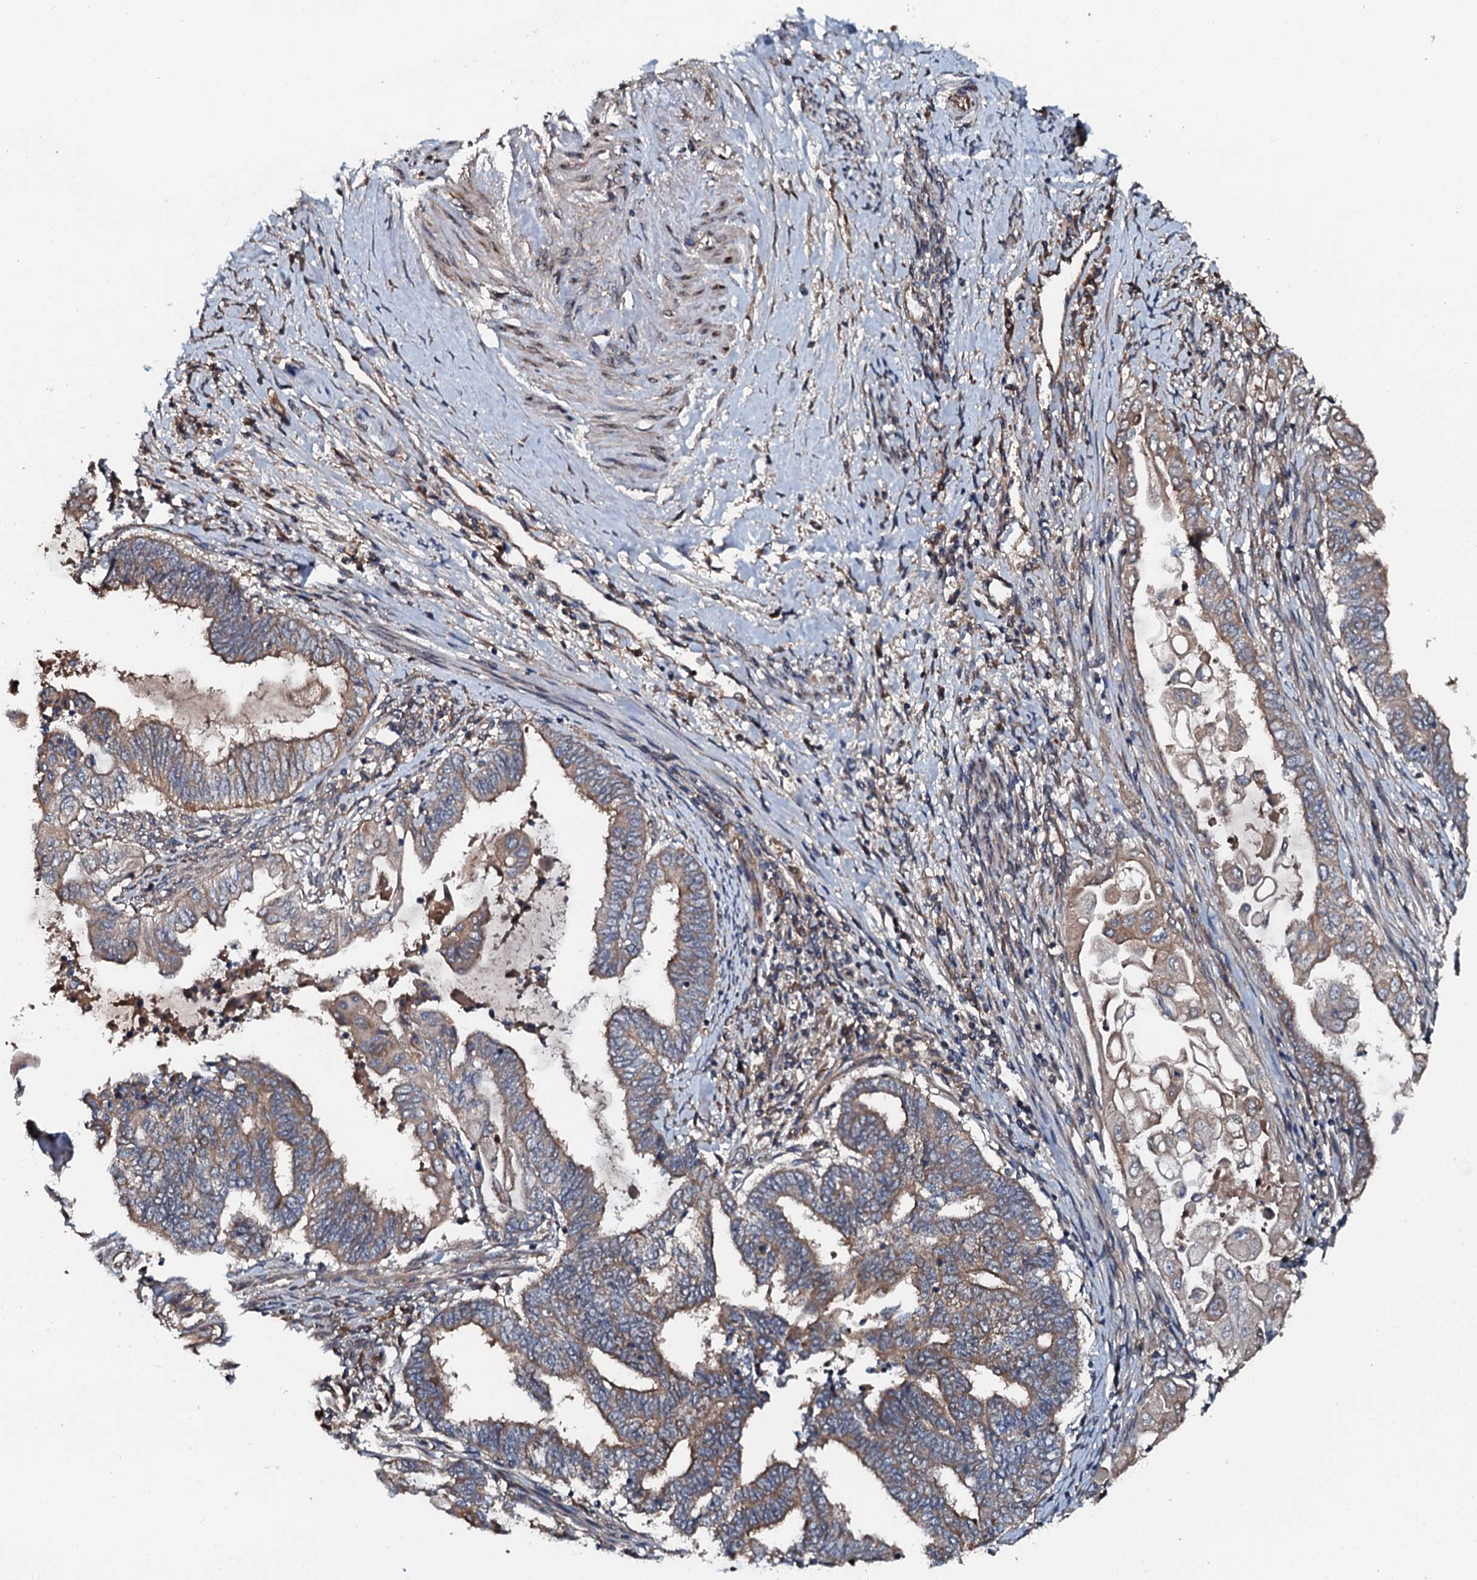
{"staining": {"intensity": "weak", "quantity": ">75%", "location": "cytoplasmic/membranous"}, "tissue": "endometrial cancer", "cell_type": "Tumor cells", "image_type": "cancer", "snomed": [{"axis": "morphology", "description": "Adenocarcinoma, NOS"}, {"axis": "topography", "description": "Uterus"}, {"axis": "topography", "description": "Endometrium"}], "caption": "This is a histology image of IHC staining of adenocarcinoma (endometrial), which shows weak positivity in the cytoplasmic/membranous of tumor cells.", "gene": "FLYWCH1", "patient": {"sex": "female", "age": 70}}